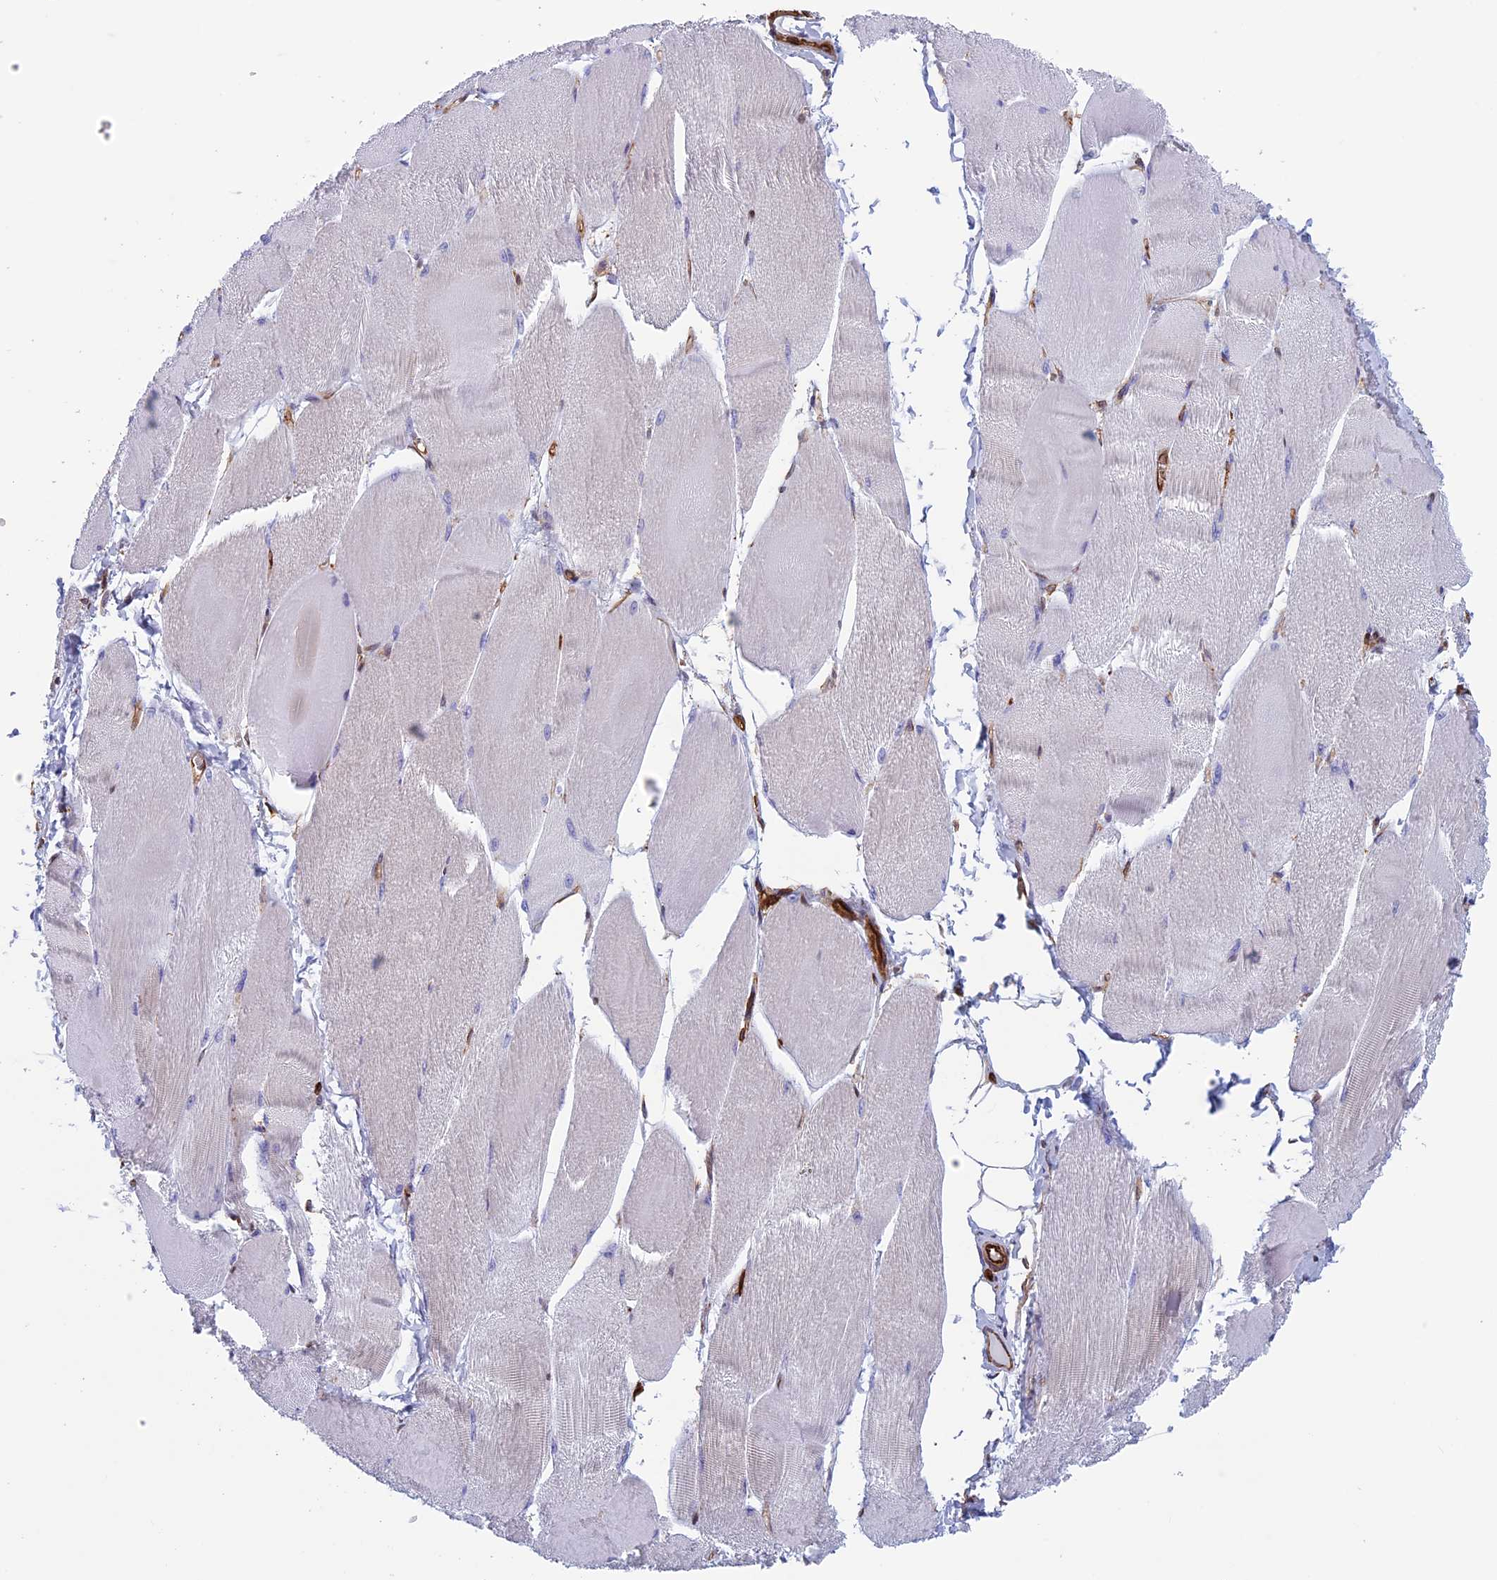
{"staining": {"intensity": "negative", "quantity": "none", "location": "none"}, "tissue": "skeletal muscle", "cell_type": "Myocytes", "image_type": "normal", "snomed": [{"axis": "morphology", "description": "Normal tissue, NOS"}, {"axis": "morphology", "description": "Basal cell carcinoma"}, {"axis": "topography", "description": "Skeletal muscle"}], "caption": "Immunohistochemistry (IHC) of benign human skeletal muscle reveals no positivity in myocytes.", "gene": "ANGPTL2", "patient": {"sex": "female", "age": 64}}